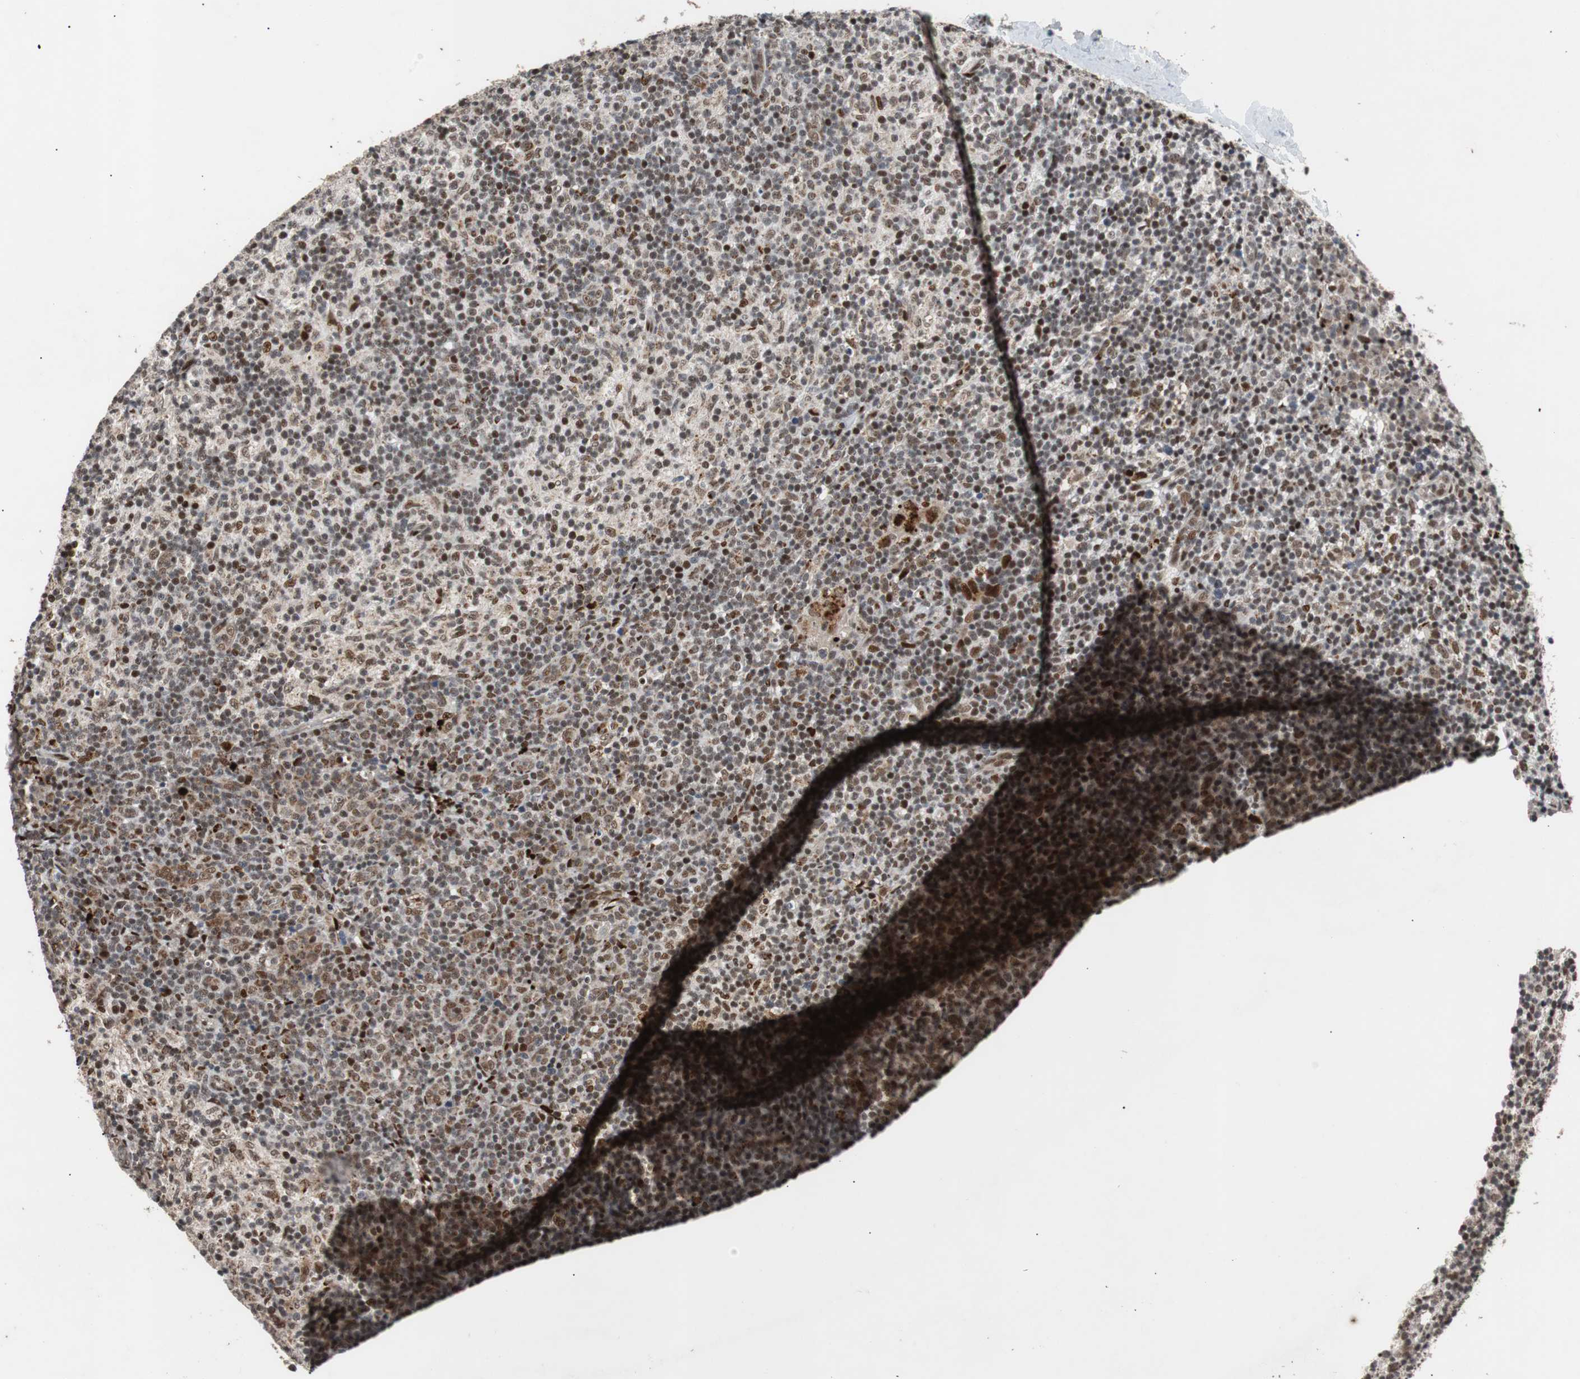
{"staining": {"intensity": "strong", "quantity": ">75%", "location": "nuclear"}, "tissue": "lymph node", "cell_type": "Germinal center cells", "image_type": "normal", "snomed": [{"axis": "morphology", "description": "Normal tissue, NOS"}, {"axis": "morphology", "description": "Inflammation, NOS"}, {"axis": "topography", "description": "Lymph node"}], "caption": "Immunohistochemical staining of normal lymph node shows high levels of strong nuclear expression in about >75% of germinal center cells. Nuclei are stained in blue.", "gene": "NBL1", "patient": {"sex": "male", "age": 55}}